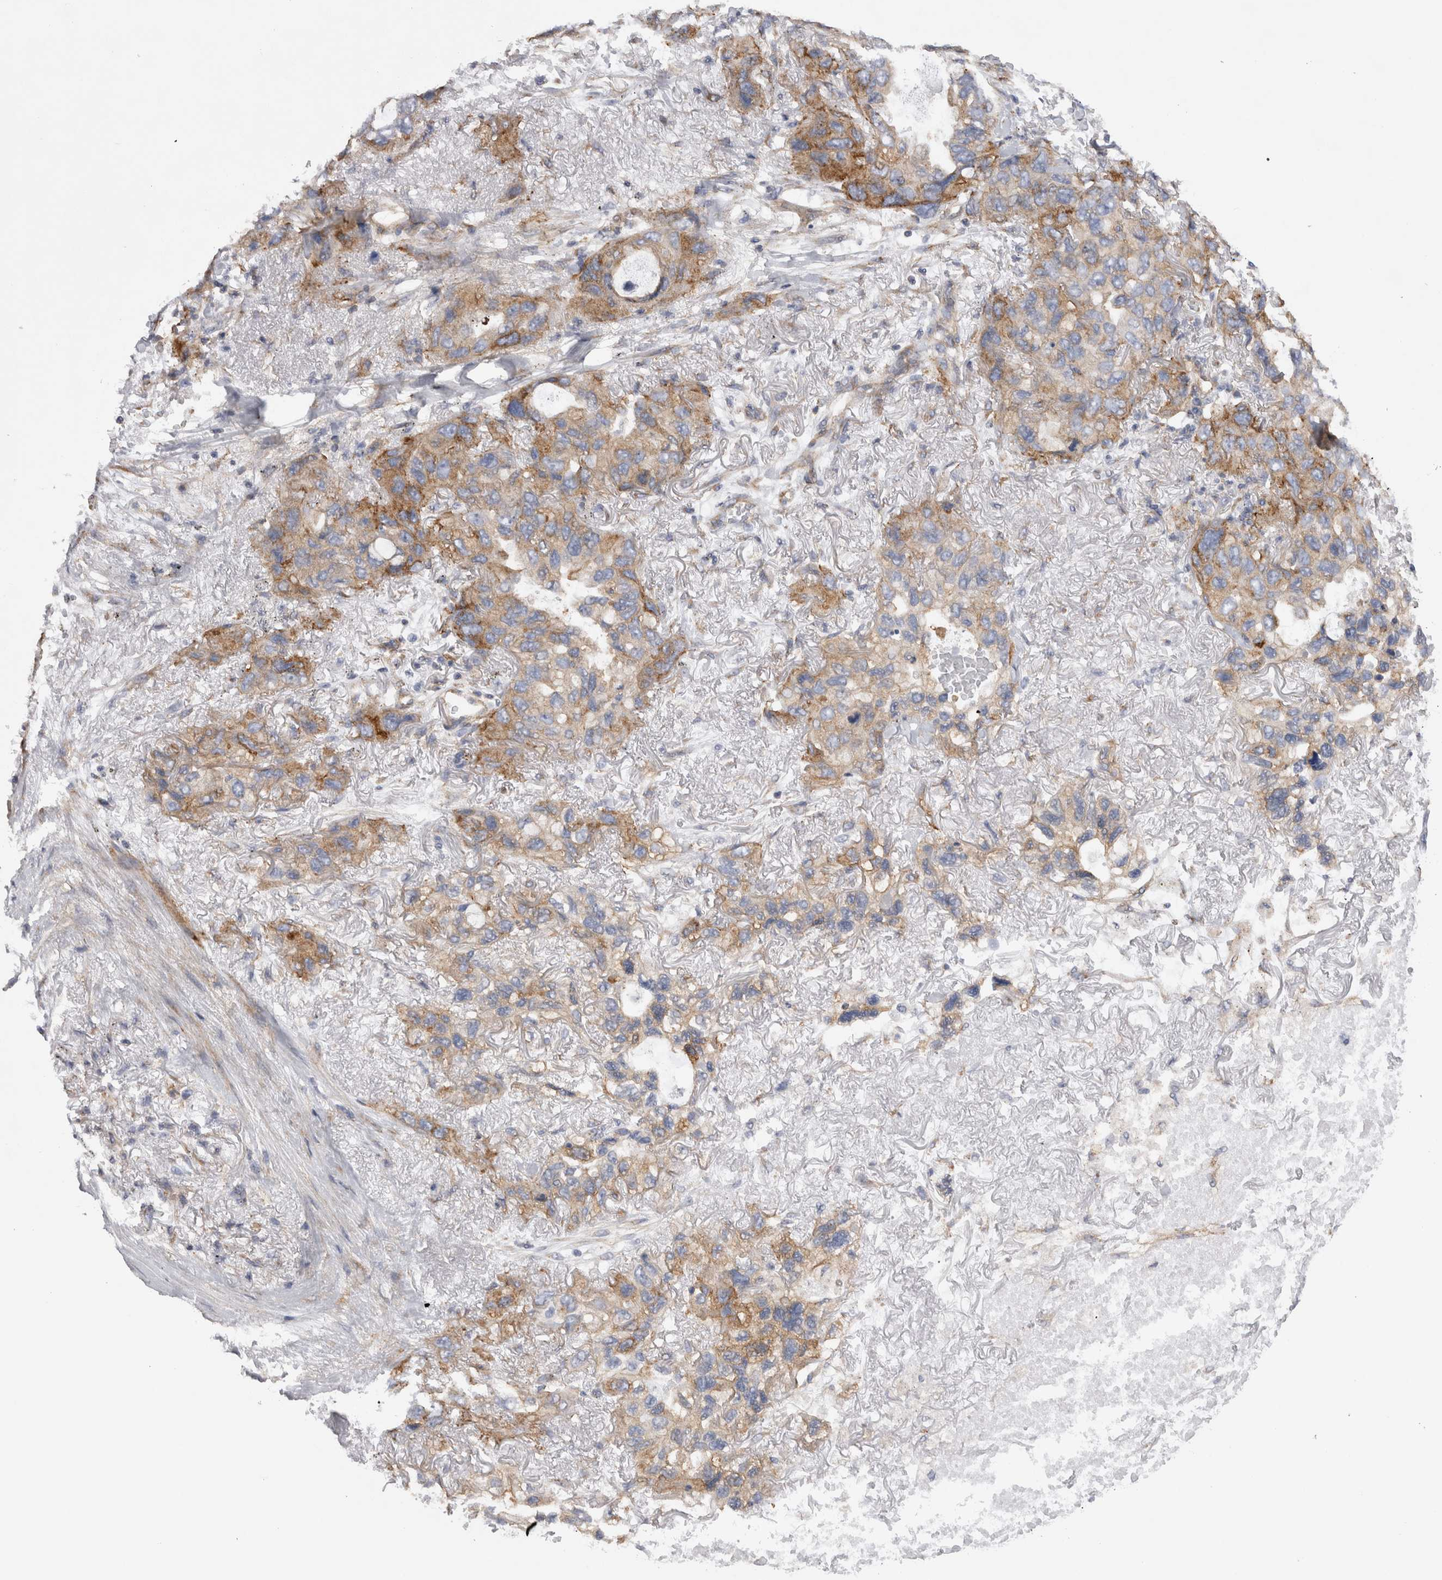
{"staining": {"intensity": "moderate", "quantity": "25%-75%", "location": "cytoplasmic/membranous"}, "tissue": "lung cancer", "cell_type": "Tumor cells", "image_type": "cancer", "snomed": [{"axis": "morphology", "description": "Squamous cell carcinoma, NOS"}, {"axis": "topography", "description": "Lung"}], "caption": "DAB immunohistochemical staining of squamous cell carcinoma (lung) shows moderate cytoplasmic/membranous protein positivity in approximately 25%-75% of tumor cells.", "gene": "ATXN3", "patient": {"sex": "female", "age": 73}}